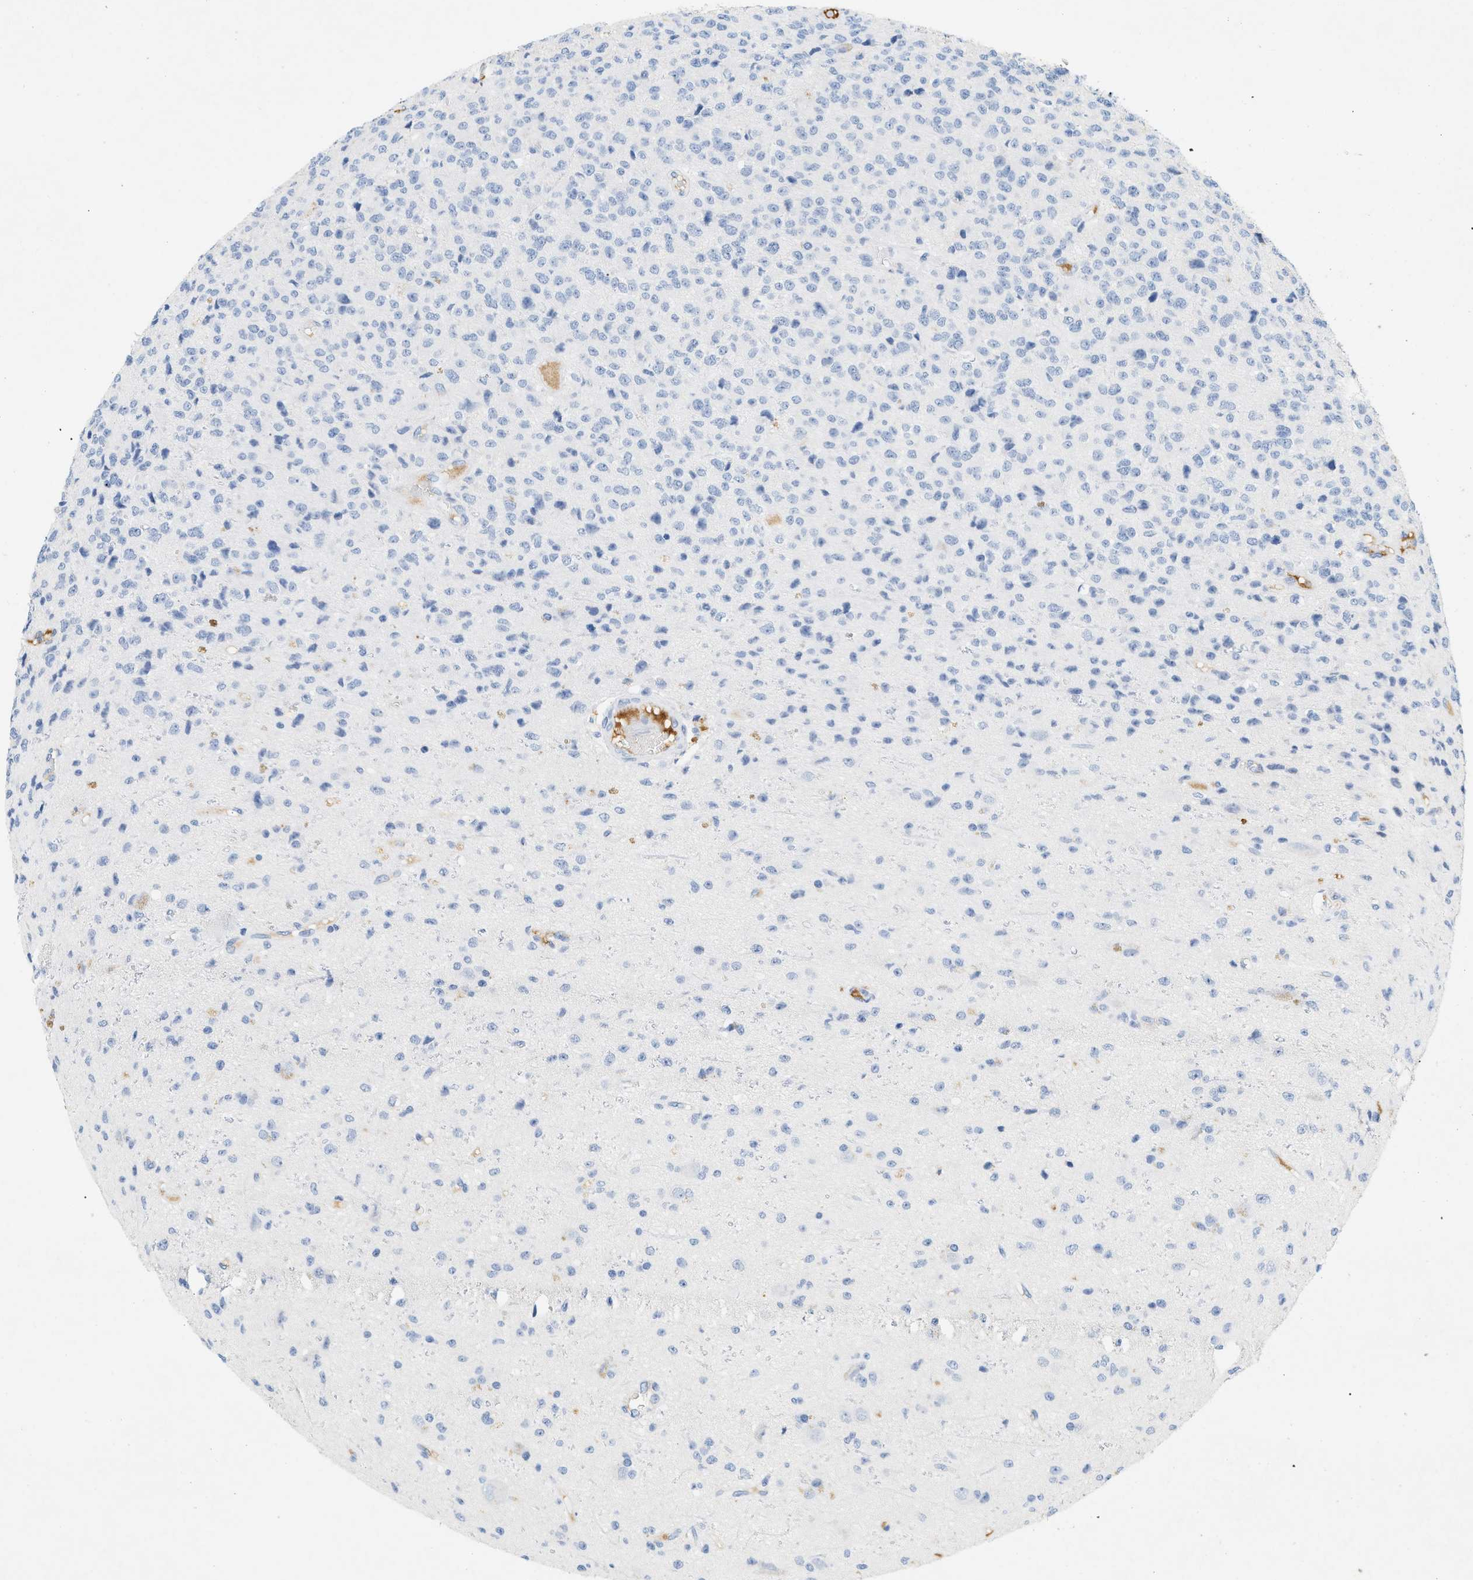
{"staining": {"intensity": "negative", "quantity": "none", "location": "none"}, "tissue": "glioma", "cell_type": "Tumor cells", "image_type": "cancer", "snomed": [{"axis": "morphology", "description": "Glioma, malignant, High grade"}, {"axis": "topography", "description": "pancreas cauda"}], "caption": "IHC image of human malignant glioma (high-grade) stained for a protein (brown), which reveals no positivity in tumor cells.", "gene": "CFH", "patient": {"sex": "male", "age": 60}}